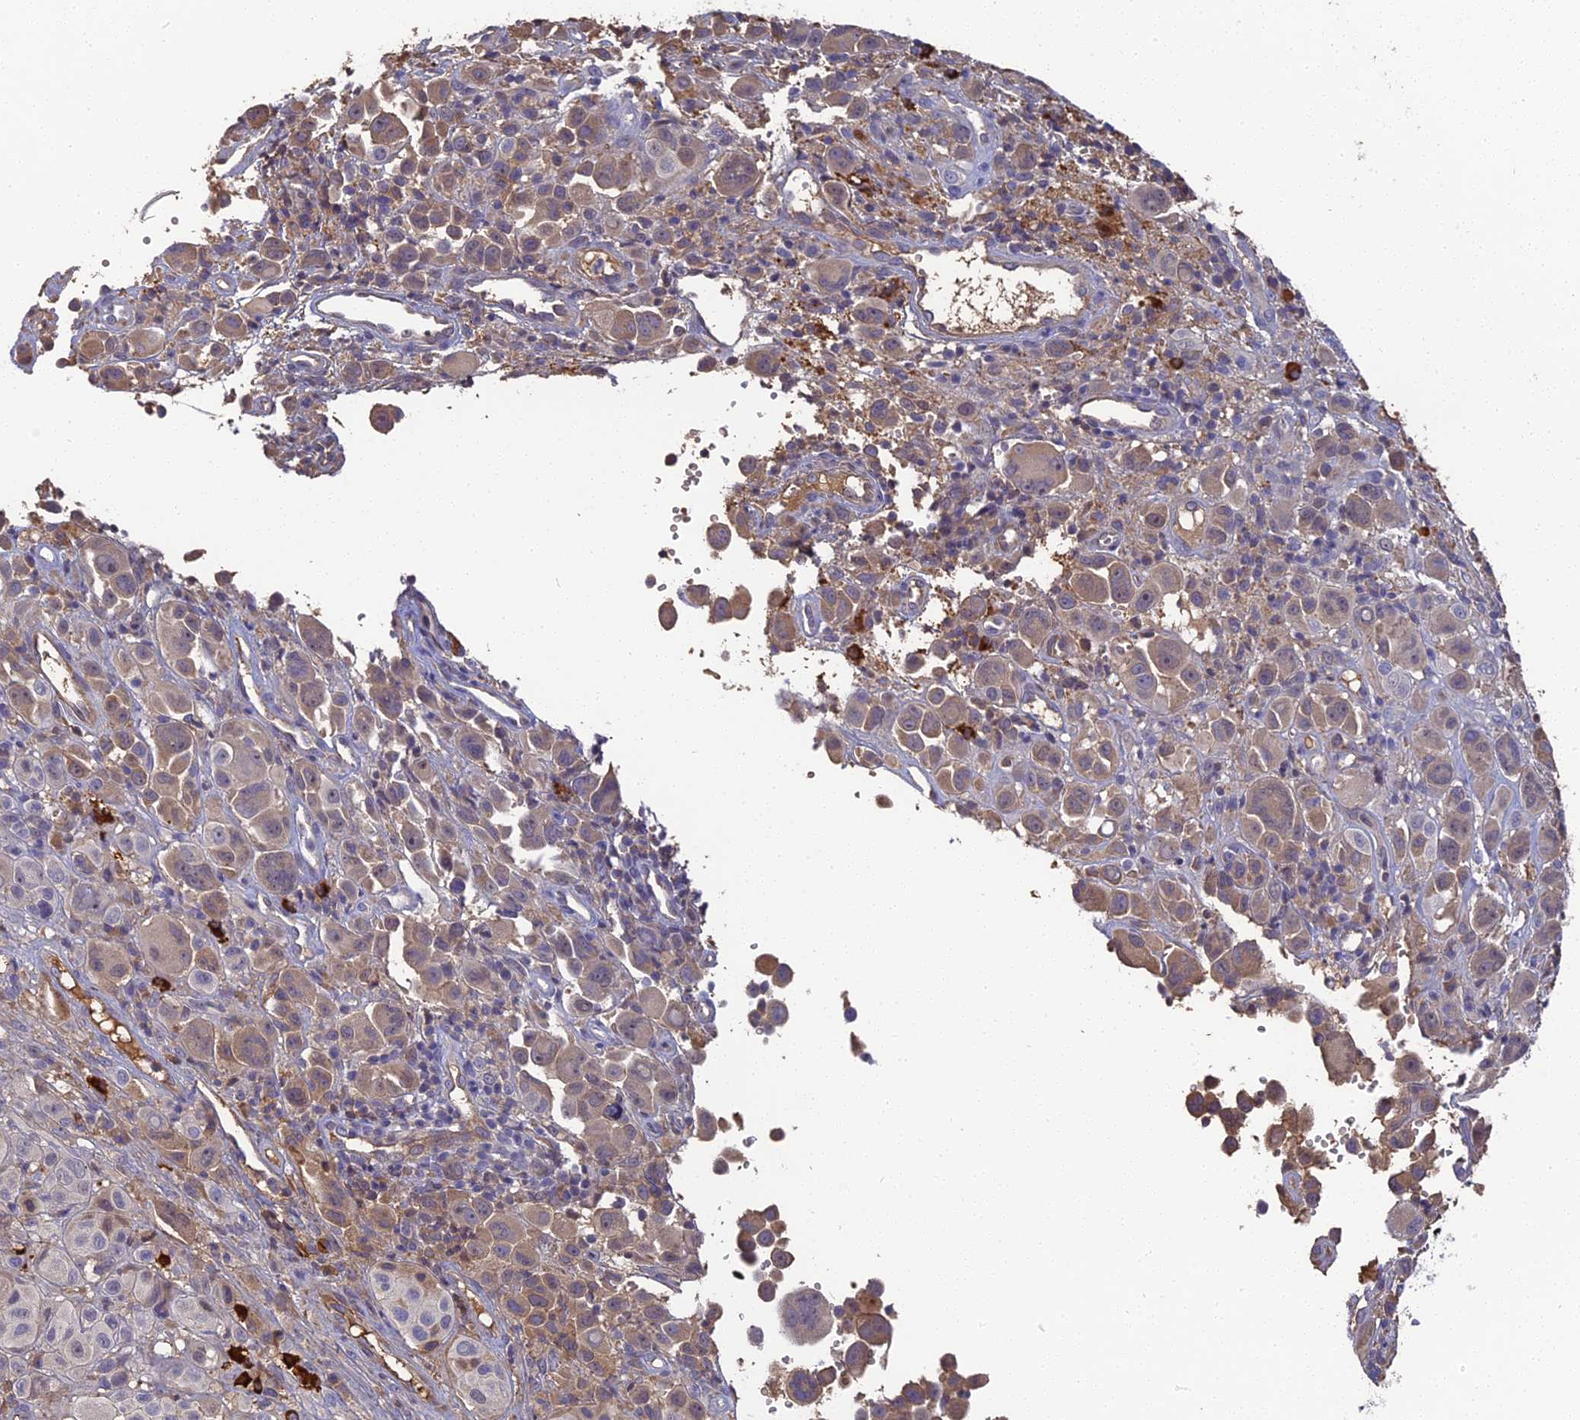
{"staining": {"intensity": "moderate", "quantity": "<25%", "location": "cytoplasmic/membranous"}, "tissue": "melanoma", "cell_type": "Tumor cells", "image_type": "cancer", "snomed": [{"axis": "morphology", "description": "Malignant melanoma, NOS"}, {"axis": "topography", "description": "Skin of trunk"}], "caption": "Tumor cells reveal moderate cytoplasmic/membranous staining in about <25% of cells in melanoma. The staining was performed using DAB, with brown indicating positive protein expression. Nuclei are stained blue with hematoxylin.", "gene": "ERMAP", "patient": {"sex": "male", "age": 71}}